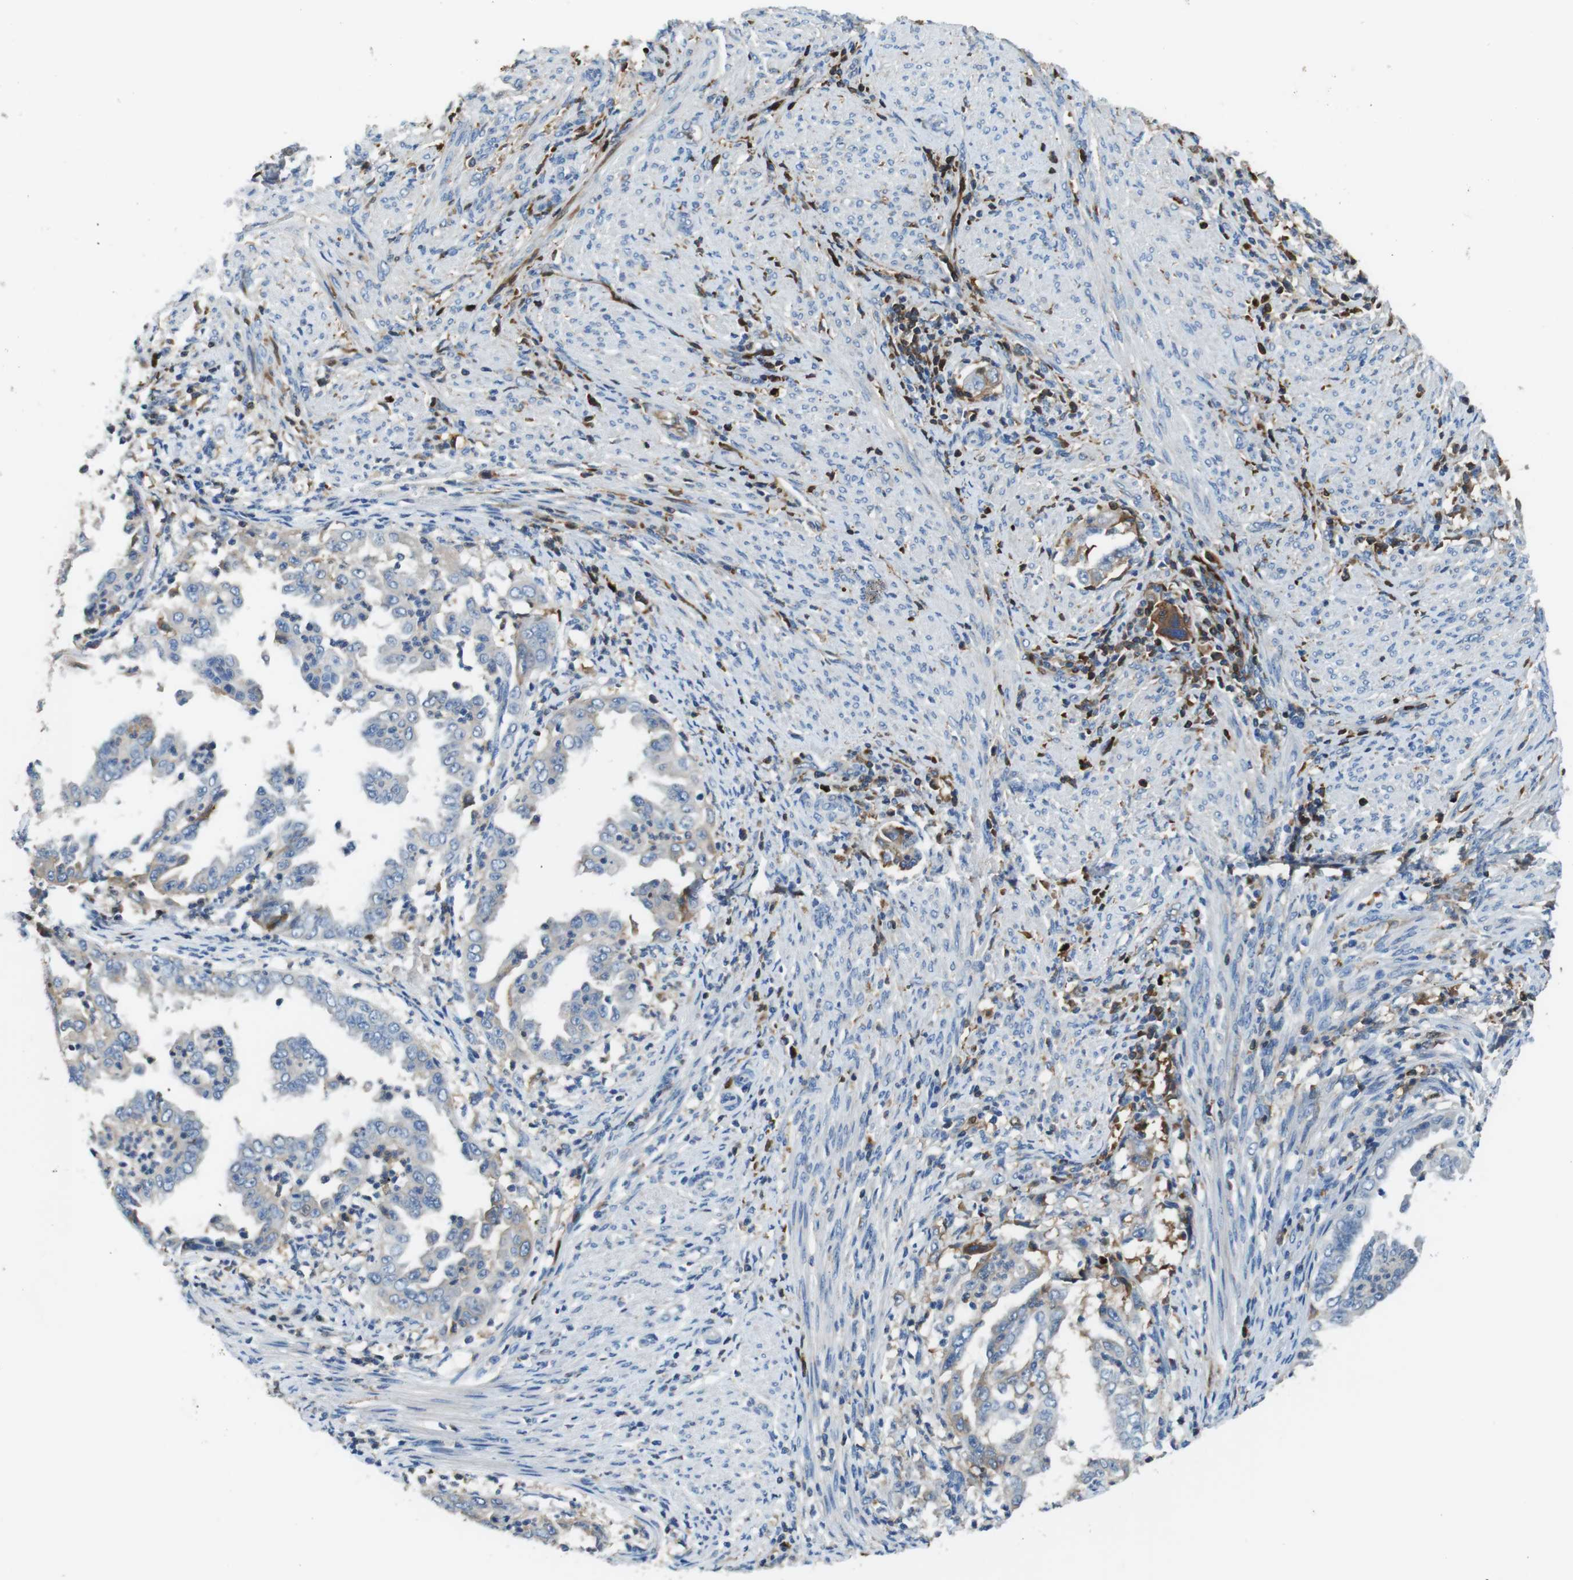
{"staining": {"intensity": "negative", "quantity": "none", "location": "none"}, "tissue": "endometrial cancer", "cell_type": "Tumor cells", "image_type": "cancer", "snomed": [{"axis": "morphology", "description": "Adenocarcinoma, NOS"}, {"axis": "topography", "description": "Endometrium"}], "caption": "Immunohistochemical staining of human endometrial cancer (adenocarcinoma) exhibits no significant expression in tumor cells.", "gene": "TMPRSS15", "patient": {"sex": "female", "age": 85}}